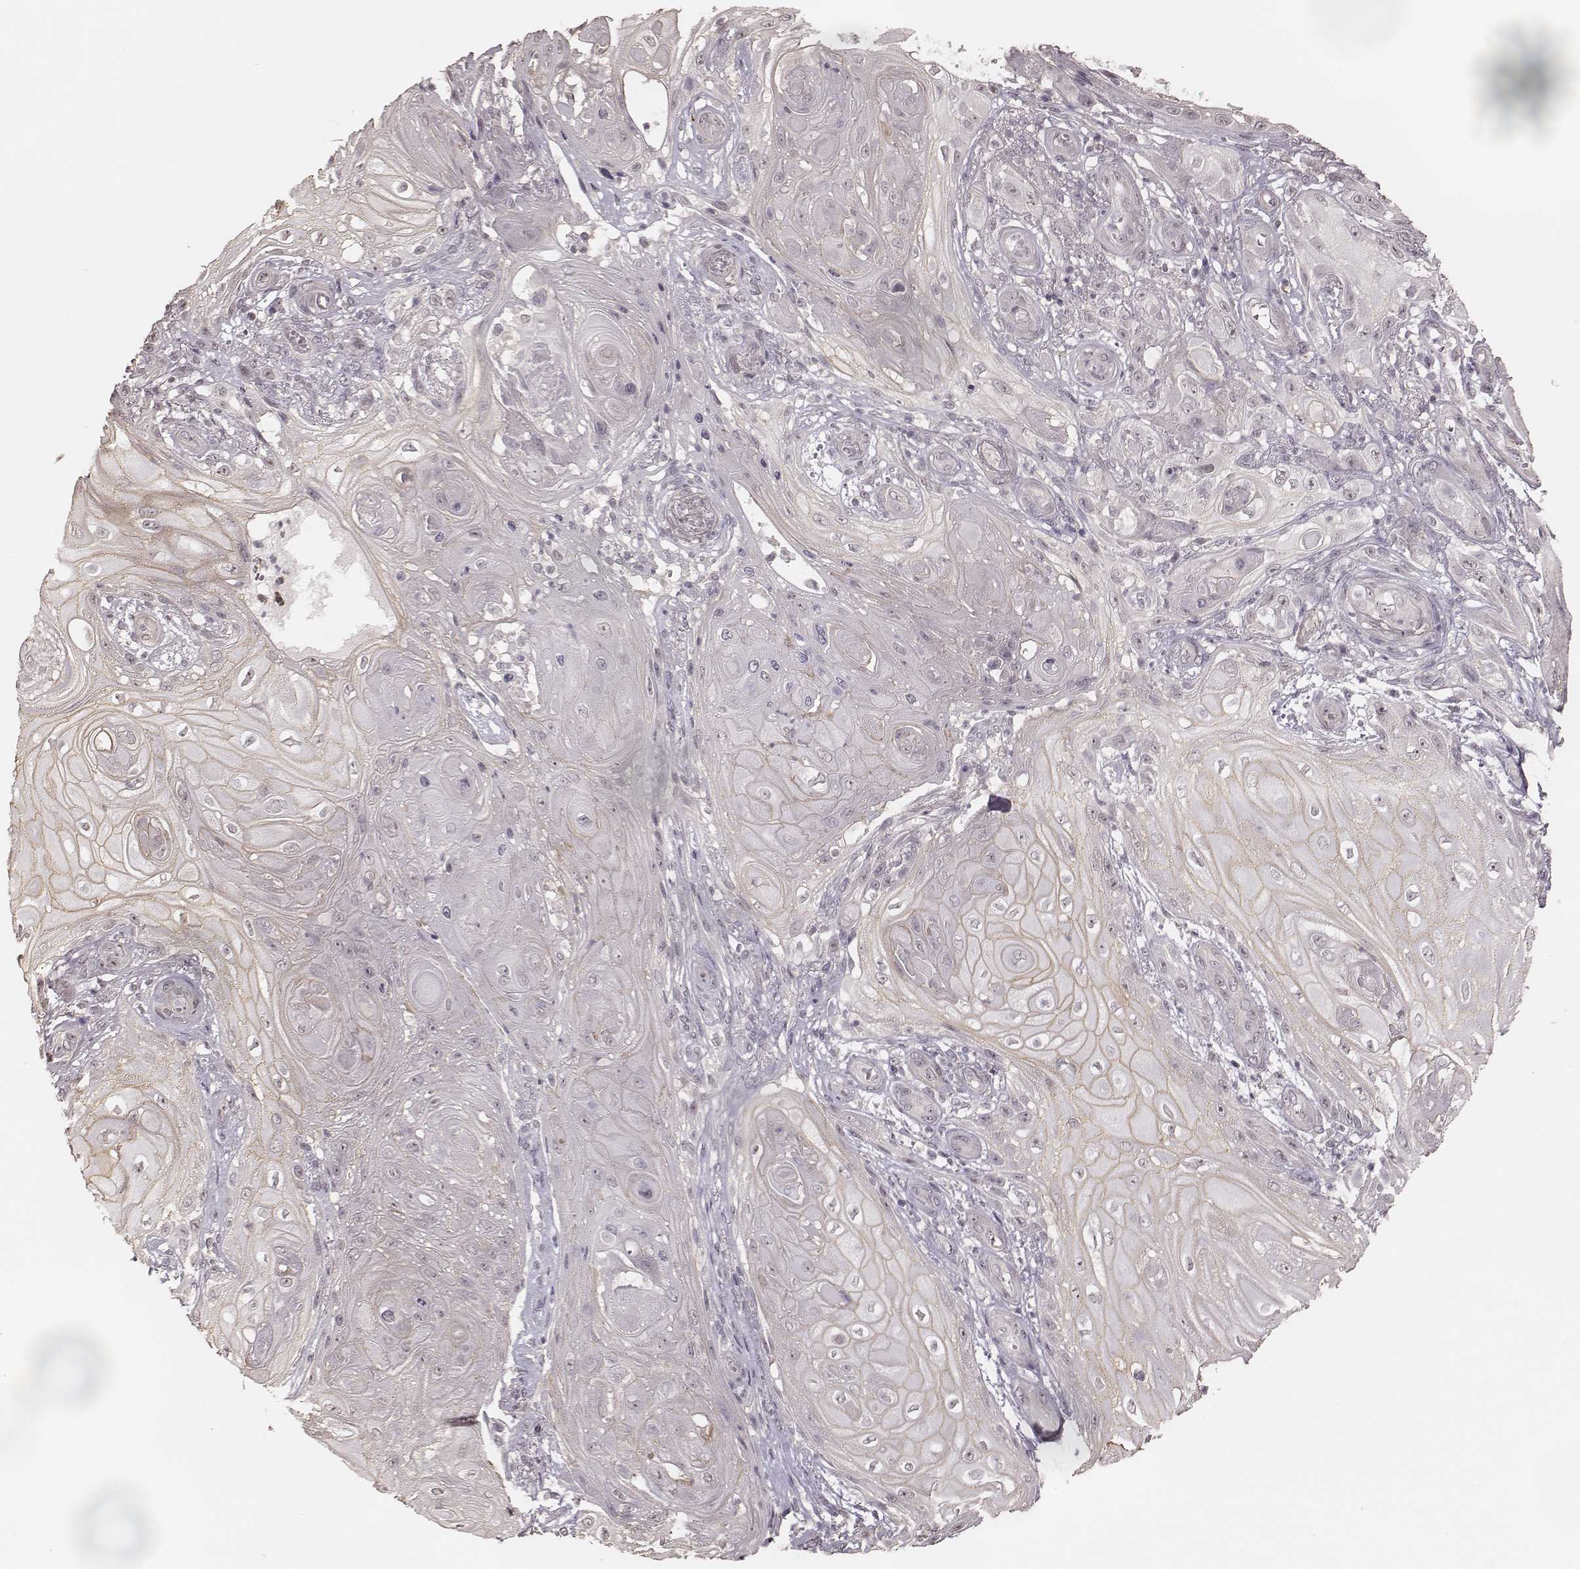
{"staining": {"intensity": "negative", "quantity": "none", "location": "none"}, "tissue": "skin cancer", "cell_type": "Tumor cells", "image_type": "cancer", "snomed": [{"axis": "morphology", "description": "Squamous cell carcinoma, NOS"}, {"axis": "topography", "description": "Skin"}], "caption": "Immunohistochemistry histopathology image of human skin squamous cell carcinoma stained for a protein (brown), which demonstrates no expression in tumor cells.", "gene": "LY6K", "patient": {"sex": "male", "age": 62}}